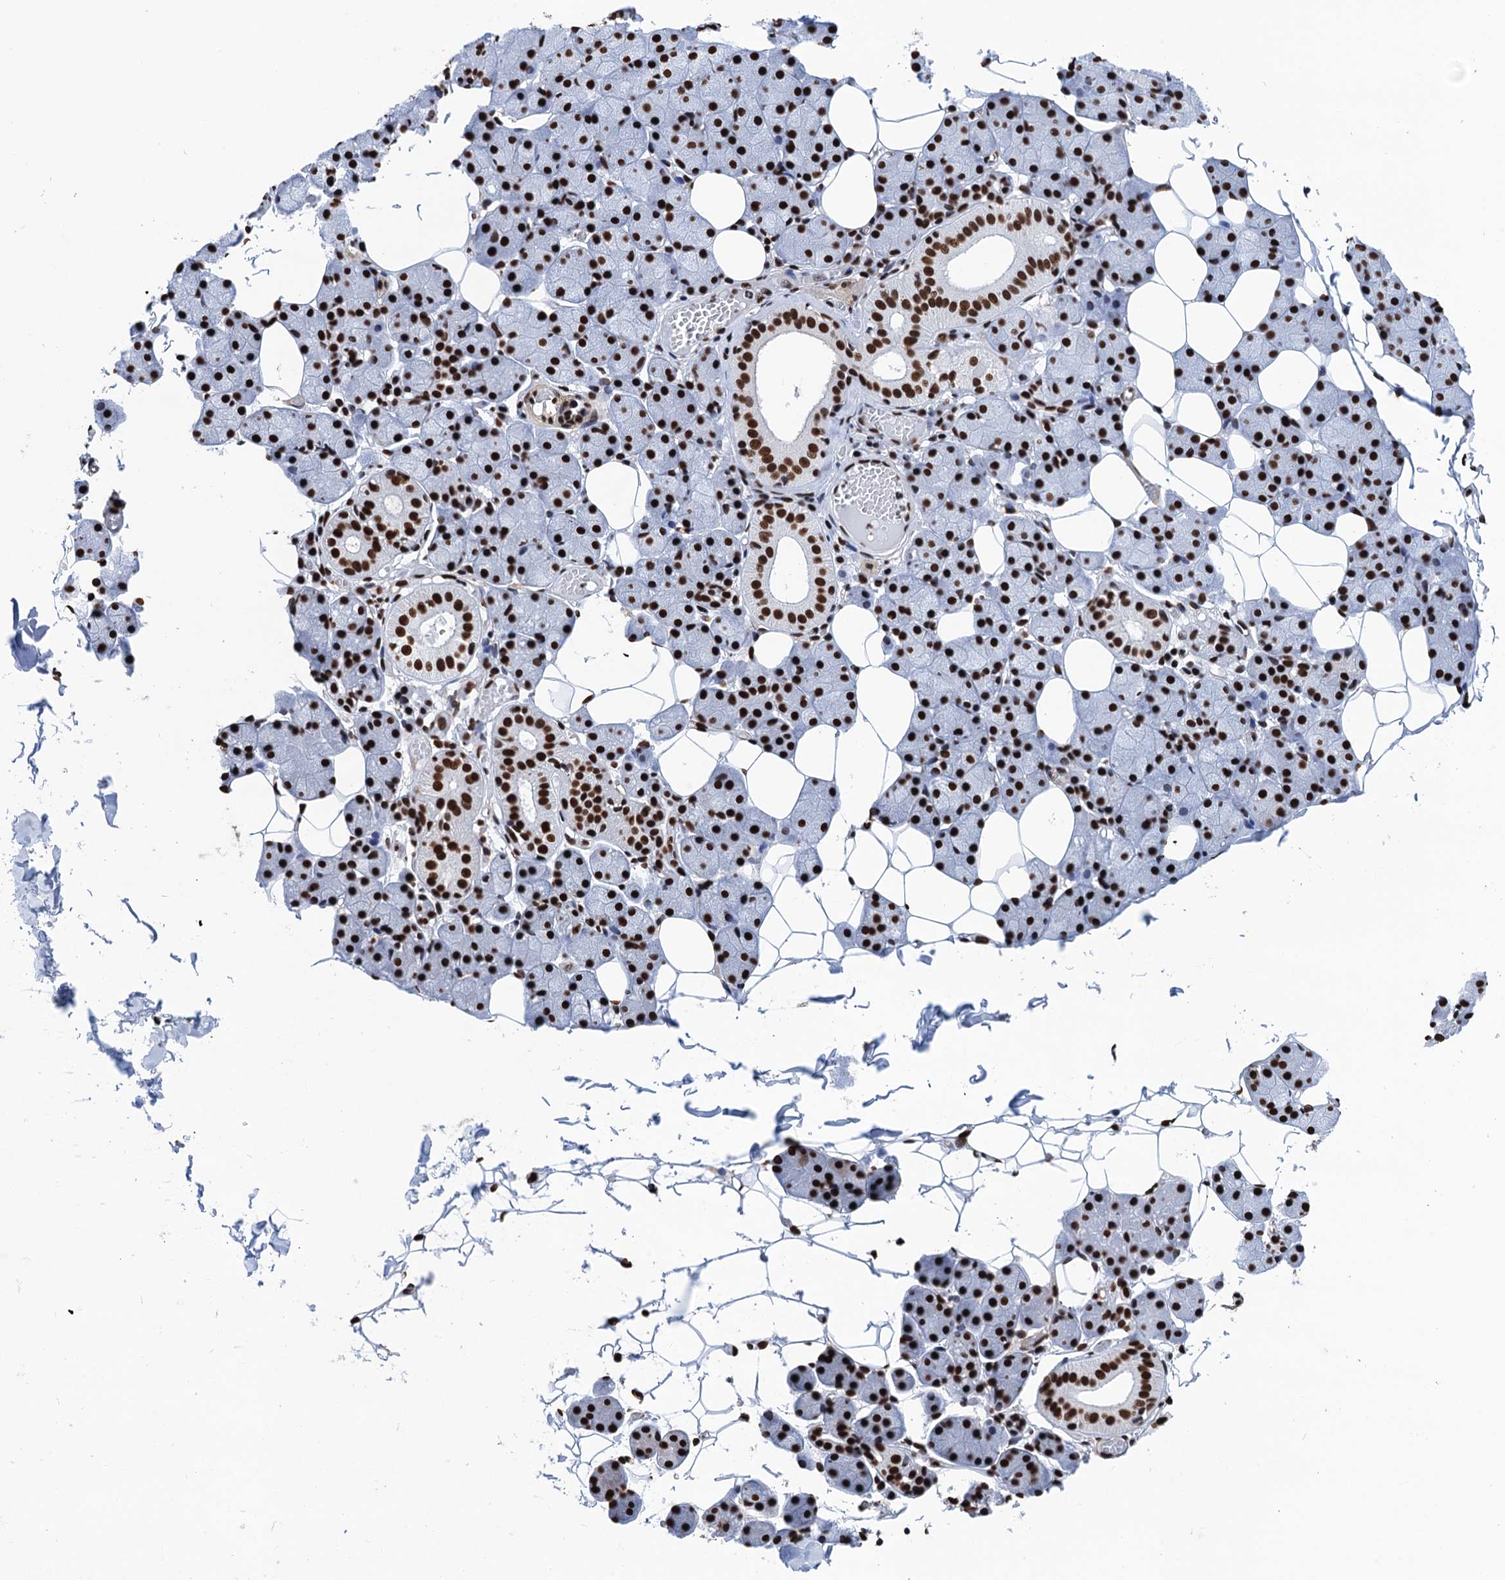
{"staining": {"intensity": "strong", "quantity": ">75%", "location": "nuclear"}, "tissue": "salivary gland", "cell_type": "Glandular cells", "image_type": "normal", "snomed": [{"axis": "morphology", "description": "Normal tissue, NOS"}, {"axis": "topography", "description": "Salivary gland"}], "caption": "Brown immunohistochemical staining in unremarkable human salivary gland demonstrates strong nuclear expression in approximately >75% of glandular cells.", "gene": "UBA2", "patient": {"sex": "female", "age": 33}}